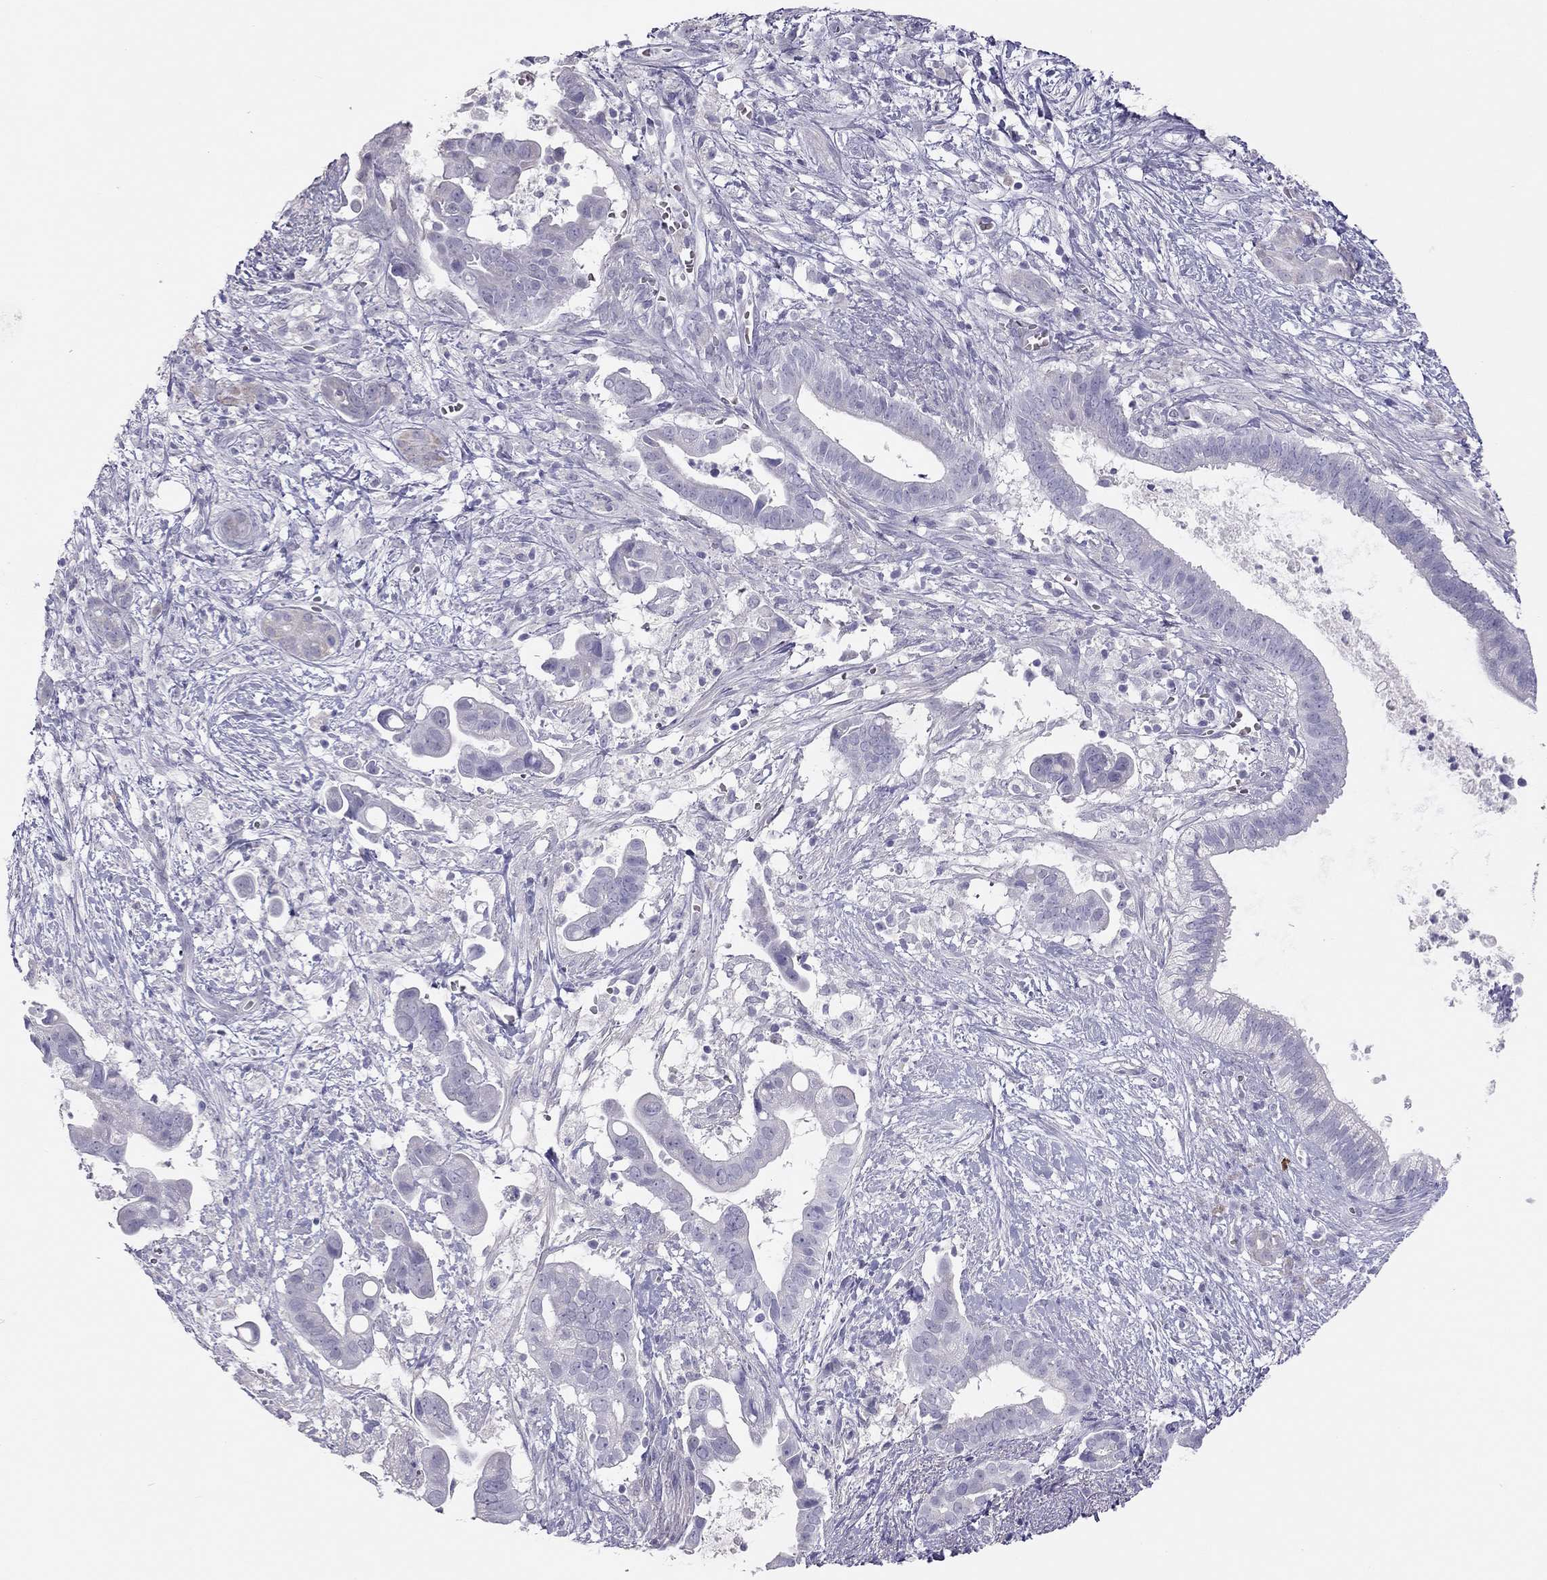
{"staining": {"intensity": "negative", "quantity": "none", "location": "none"}, "tissue": "pancreatic cancer", "cell_type": "Tumor cells", "image_type": "cancer", "snomed": [{"axis": "morphology", "description": "Adenocarcinoma, NOS"}, {"axis": "topography", "description": "Pancreas"}], "caption": "Adenocarcinoma (pancreatic) was stained to show a protein in brown. There is no significant expression in tumor cells.", "gene": "SPATA12", "patient": {"sex": "male", "age": 61}}